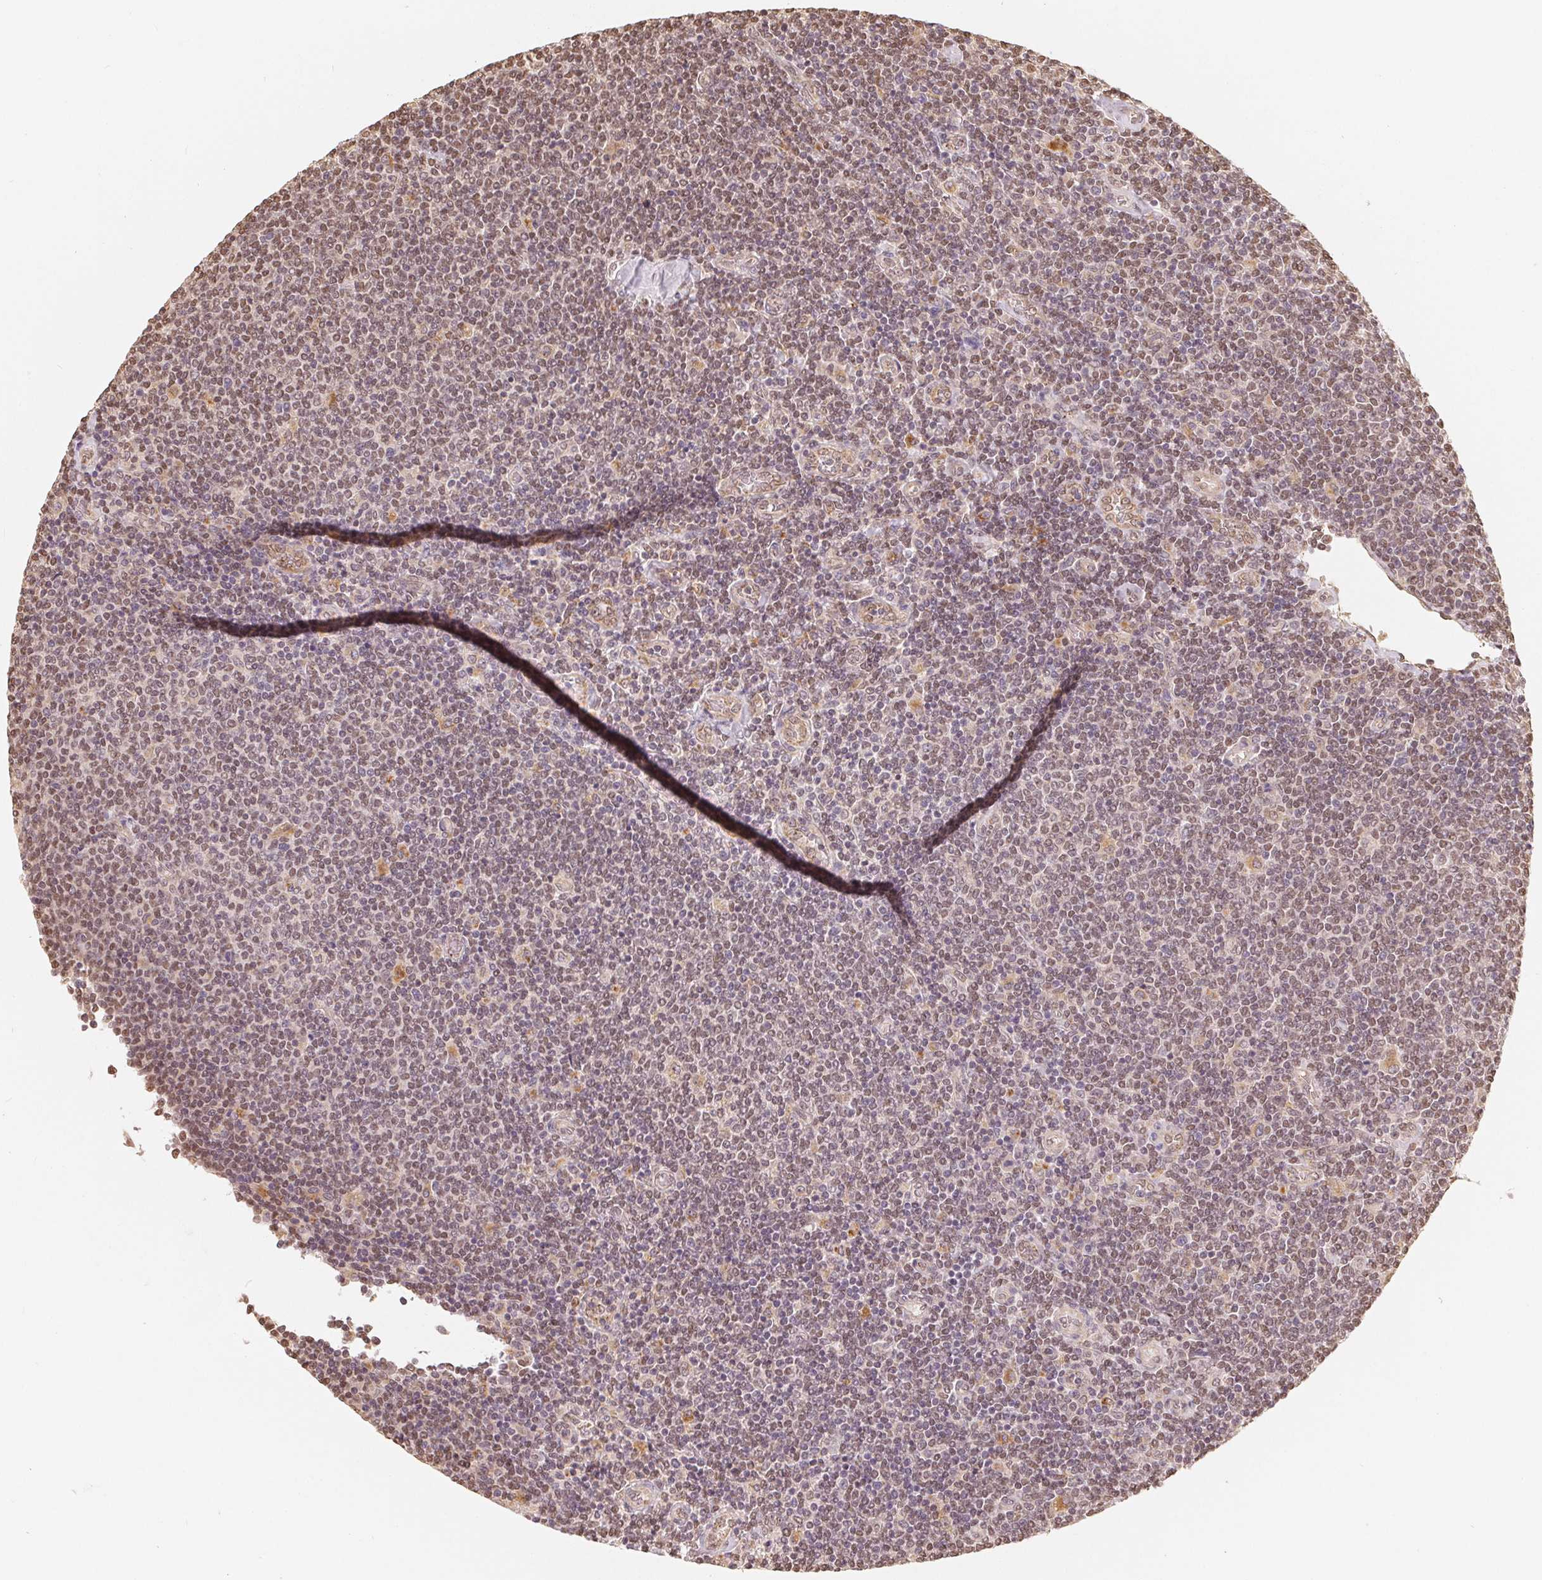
{"staining": {"intensity": "moderate", "quantity": "25%-75%", "location": "nuclear"}, "tissue": "lymphoma", "cell_type": "Tumor cells", "image_type": "cancer", "snomed": [{"axis": "morphology", "description": "Malignant lymphoma, non-Hodgkin's type, Low grade"}, {"axis": "topography", "description": "Lymph node"}], "caption": "Immunohistochemistry (IHC) of lymphoma reveals medium levels of moderate nuclear staining in about 25%-75% of tumor cells.", "gene": "GUSB", "patient": {"sex": "male", "age": 52}}